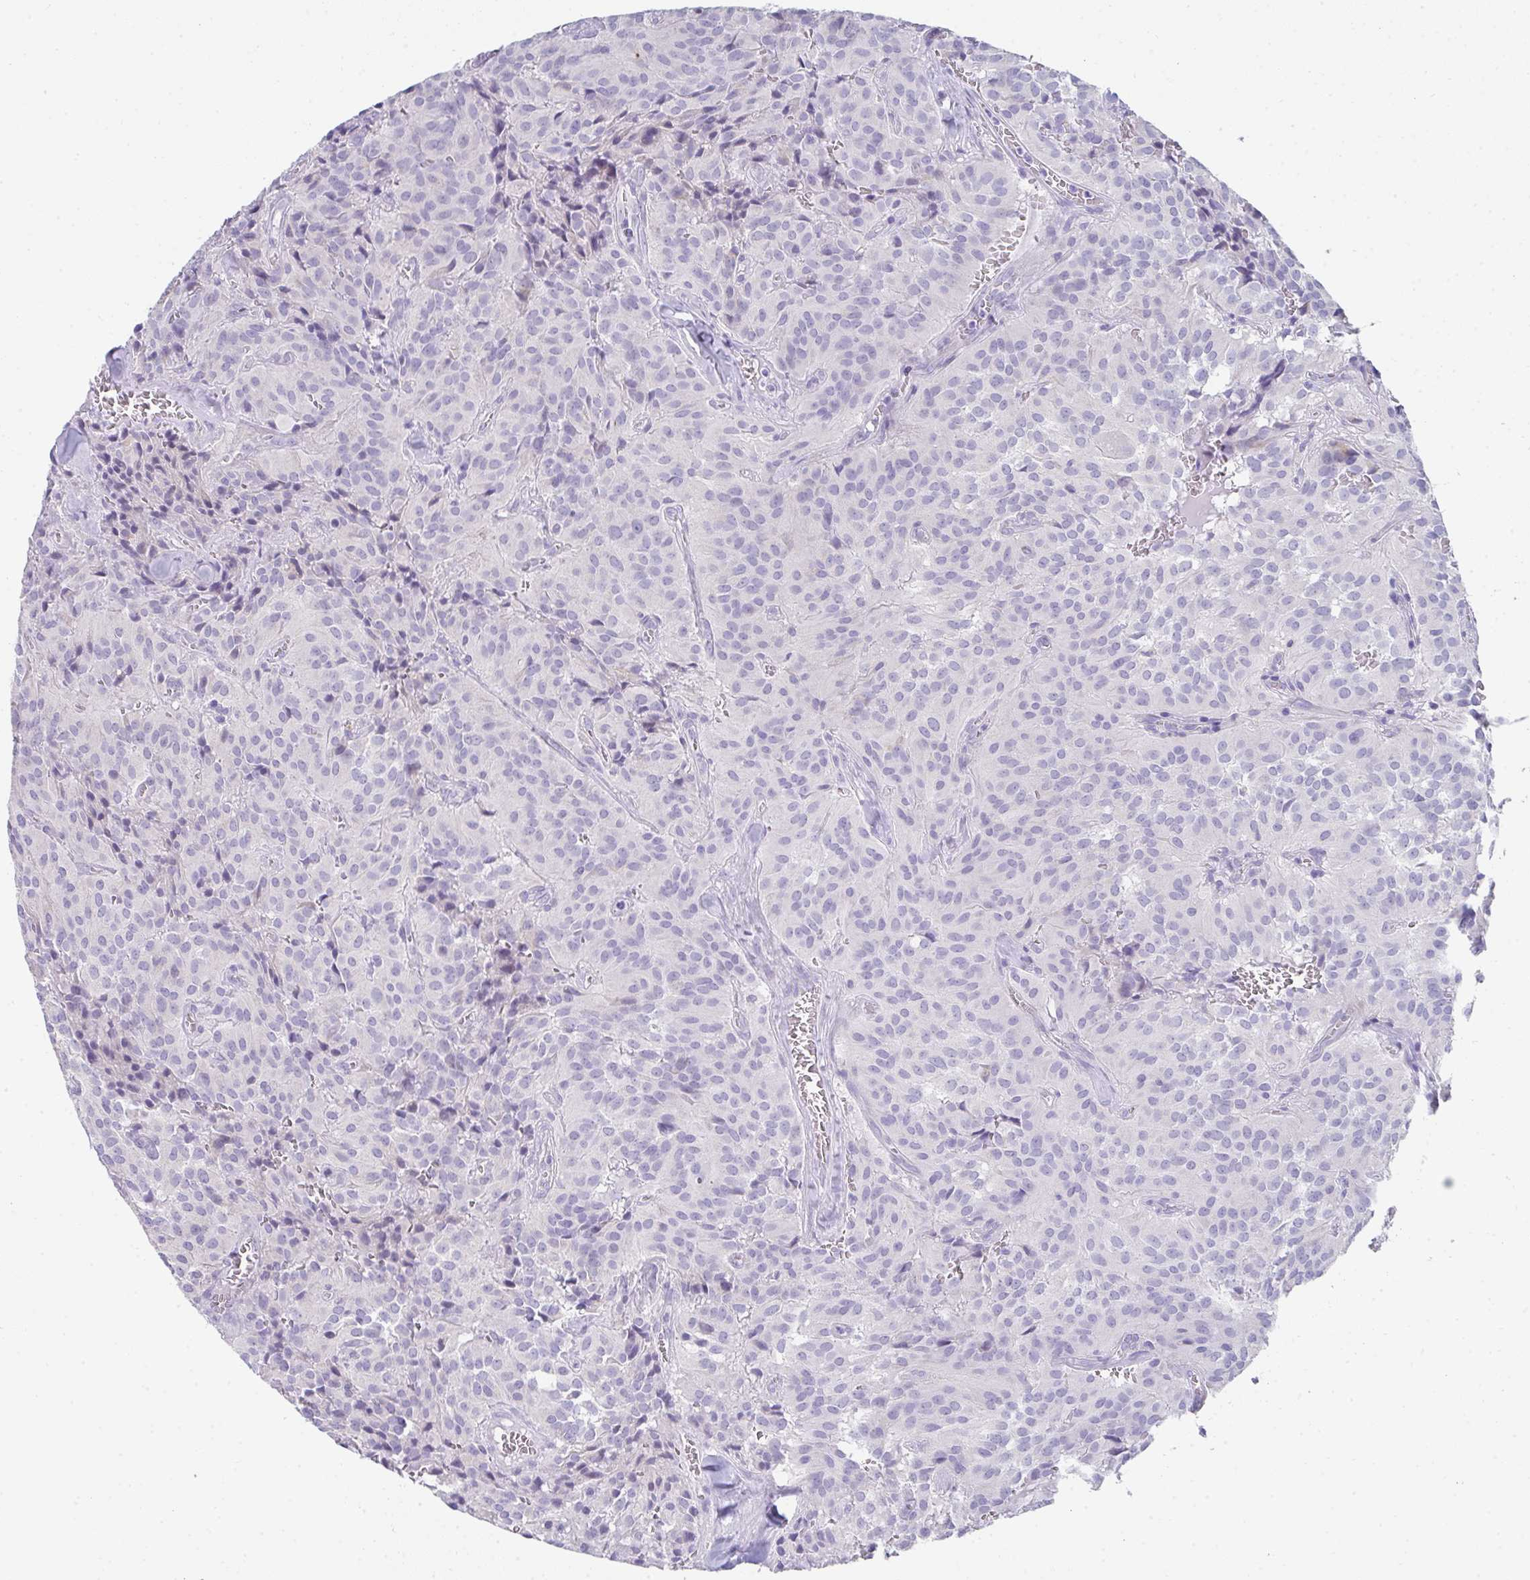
{"staining": {"intensity": "negative", "quantity": "none", "location": "none"}, "tissue": "glioma", "cell_type": "Tumor cells", "image_type": "cancer", "snomed": [{"axis": "morphology", "description": "Glioma, malignant, Low grade"}, {"axis": "topography", "description": "Brain"}], "caption": "Immunohistochemistry (IHC) histopathology image of human glioma stained for a protein (brown), which displays no expression in tumor cells.", "gene": "RLF", "patient": {"sex": "male", "age": 42}}